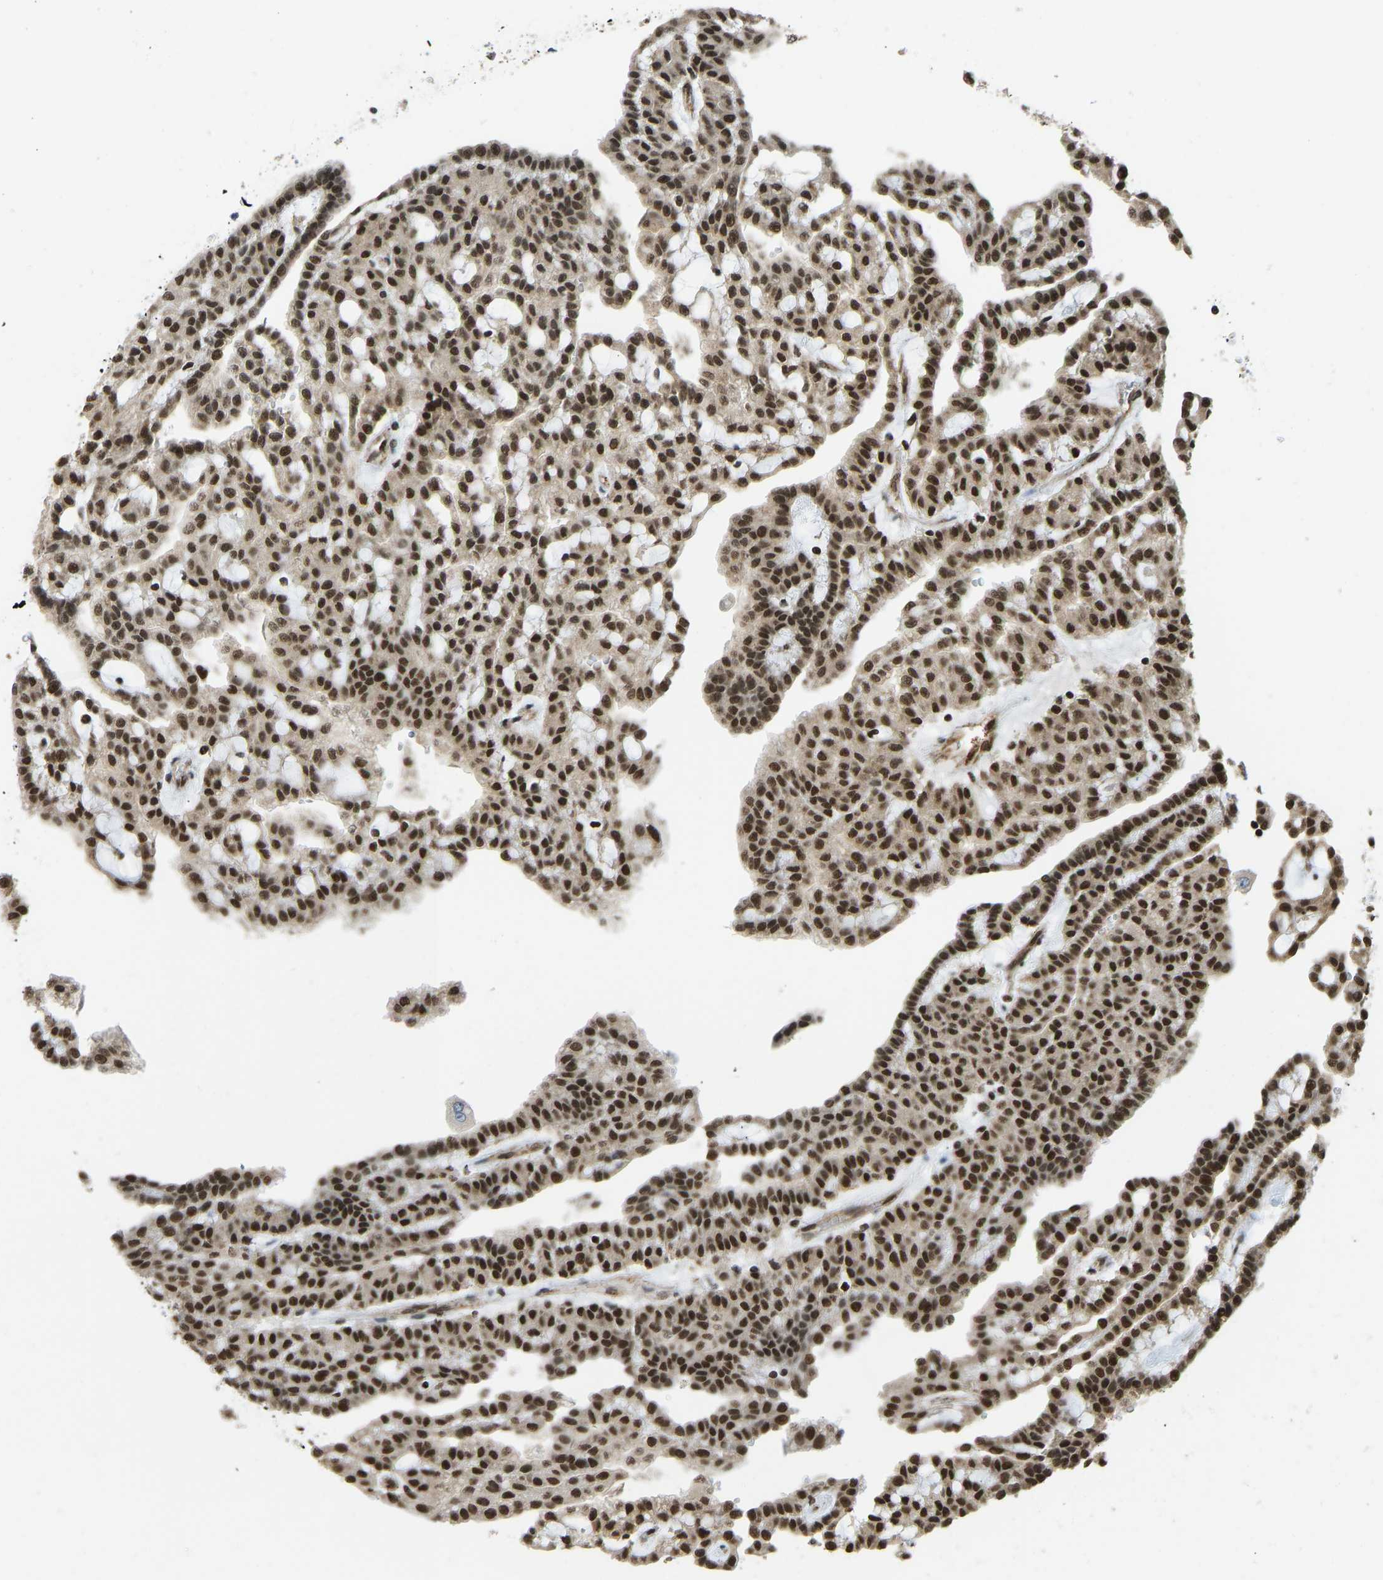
{"staining": {"intensity": "strong", "quantity": ">75%", "location": "nuclear"}, "tissue": "renal cancer", "cell_type": "Tumor cells", "image_type": "cancer", "snomed": [{"axis": "morphology", "description": "Adenocarcinoma, NOS"}, {"axis": "topography", "description": "Kidney"}], "caption": "The micrograph shows staining of renal adenocarcinoma, revealing strong nuclear protein staining (brown color) within tumor cells.", "gene": "ZSCAN20", "patient": {"sex": "male", "age": 63}}